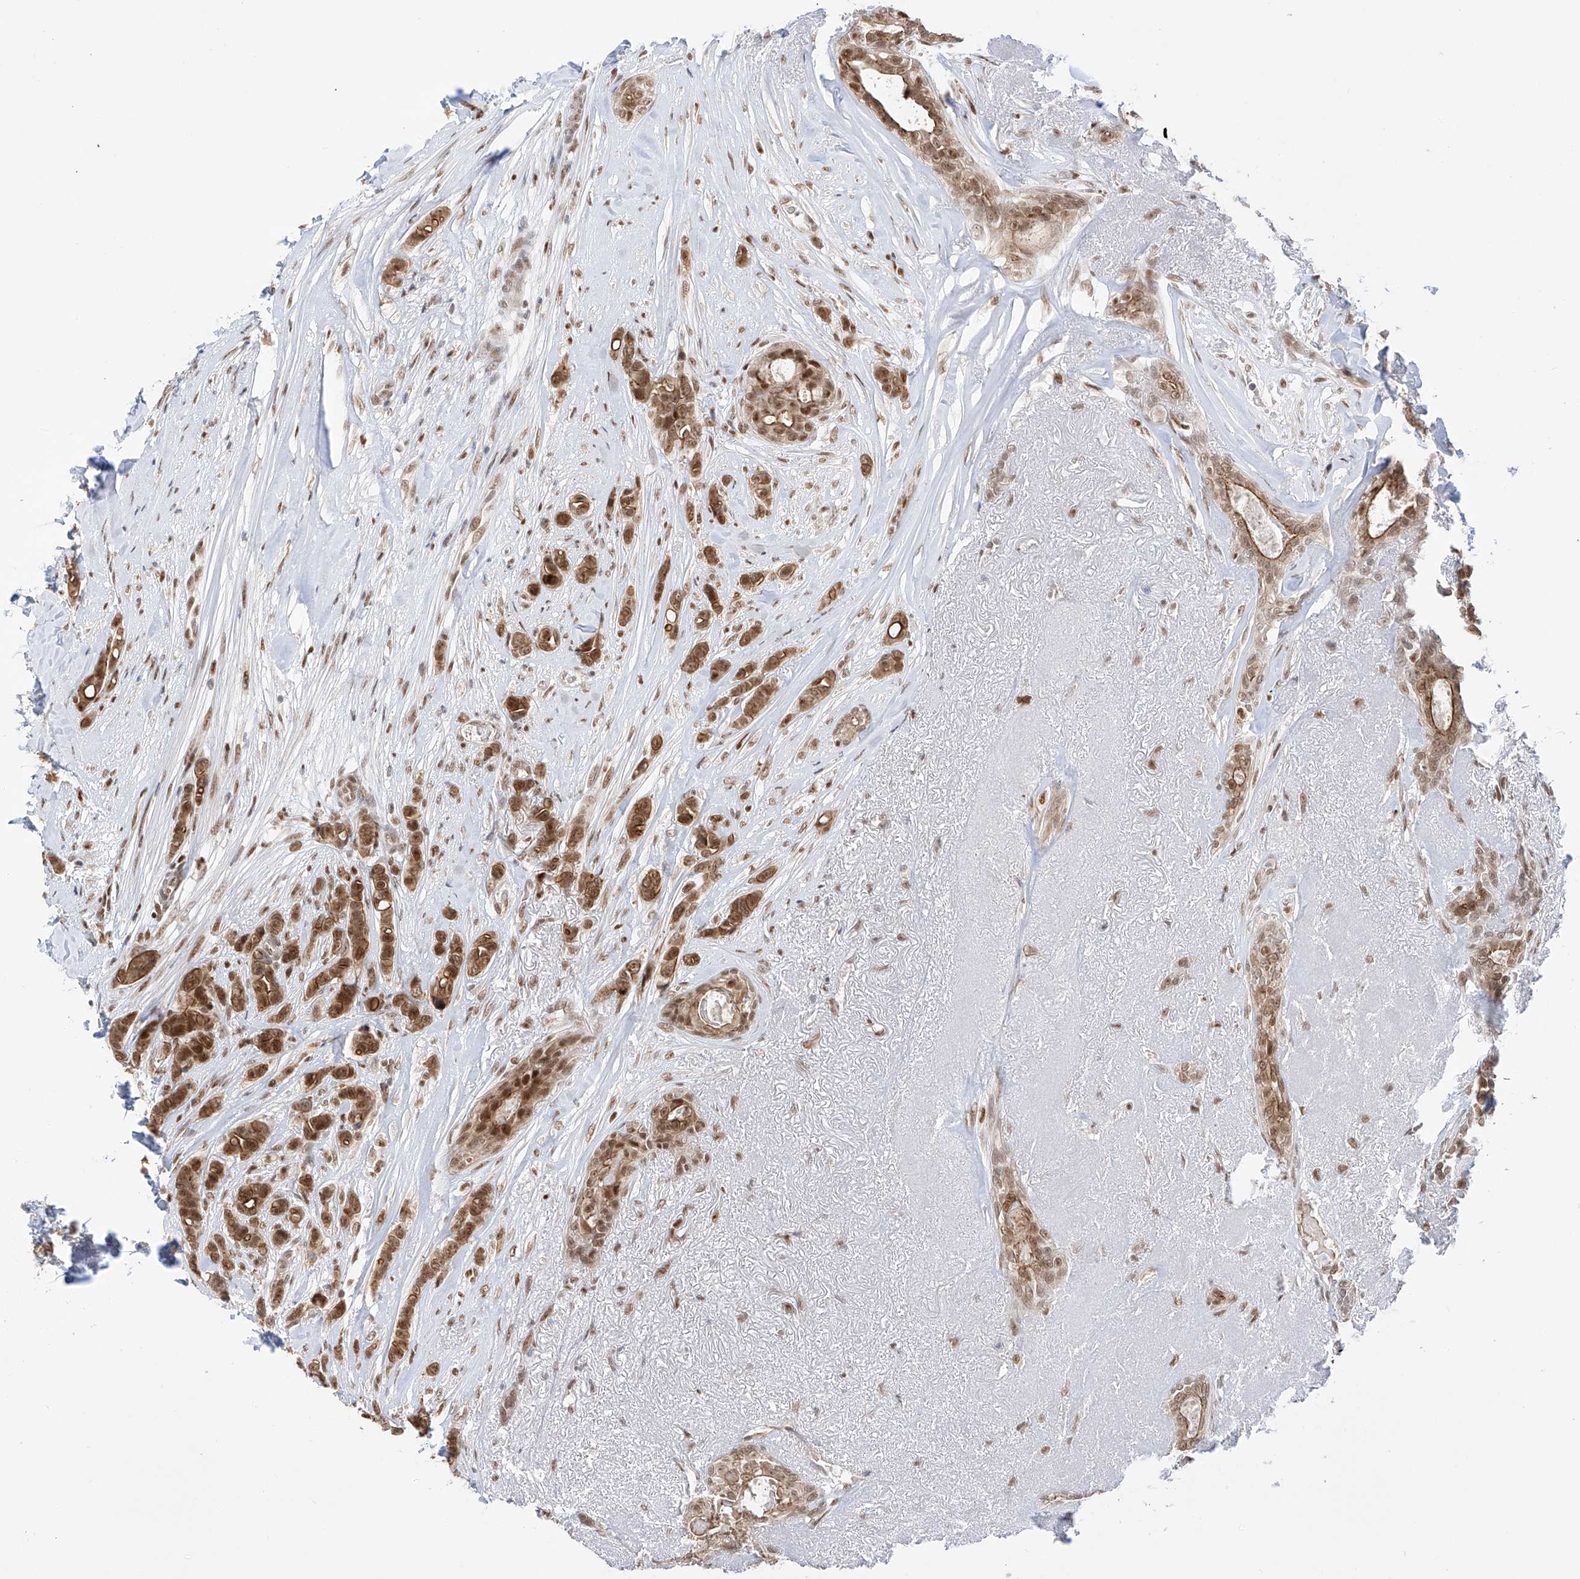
{"staining": {"intensity": "moderate", "quantity": ">75%", "location": "cytoplasmic/membranous,nuclear"}, "tissue": "breast cancer", "cell_type": "Tumor cells", "image_type": "cancer", "snomed": [{"axis": "morphology", "description": "Lobular carcinoma"}, {"axis": "topography", "description": "Breast"}], "caption": "Immunohistochemistry (IHC) image of human breast cancer (lobular carcinoma) stained for a protein (brown), which reveals medium levels of moderate cytoplasmic/membranous and nuclear staining in approximately >75% of tumor cells.", "gene": "POGK", "patient": {"sex": "female", "age": 51}}